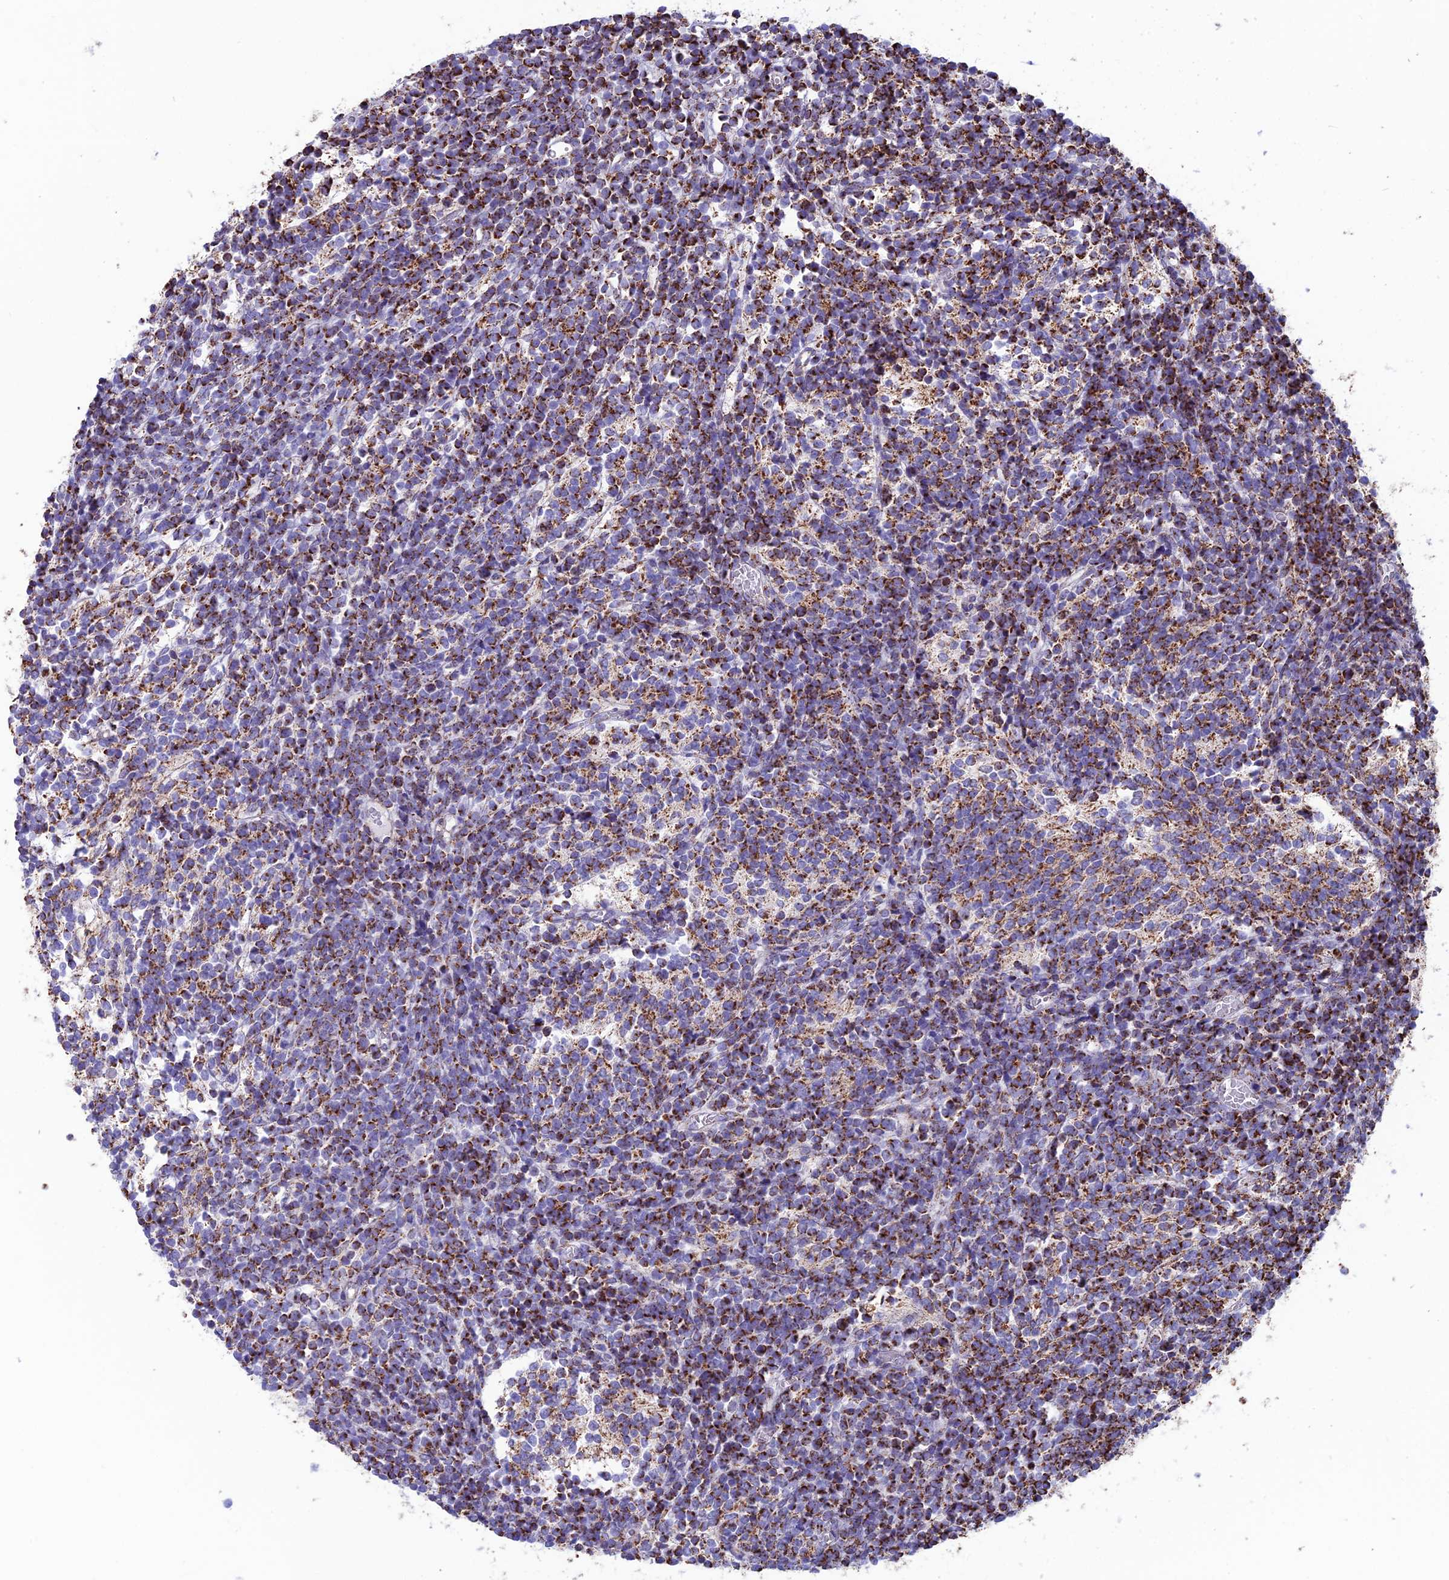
{"staining": {"intensity": "strong", "quantity": ">75%", "location": "cytoplasmic/membranous"}, "tissue": "glioma", "cell_type": "Tumor cells", "image_type": "cancer", "snomed": [{"axis": "morphology", "description": "Glioma, malignant, Low grade"}, {"axis": "topography", "description": "Brain"}], "caption": "Immunohistochemistry (DAB) staining of malignant low-grade glioma shows strong cytoplasmic/membranous protein expression in approximately >75% of tumor cells.", "gene": "CS", "patient": {"sex": "female", "age": 1}}